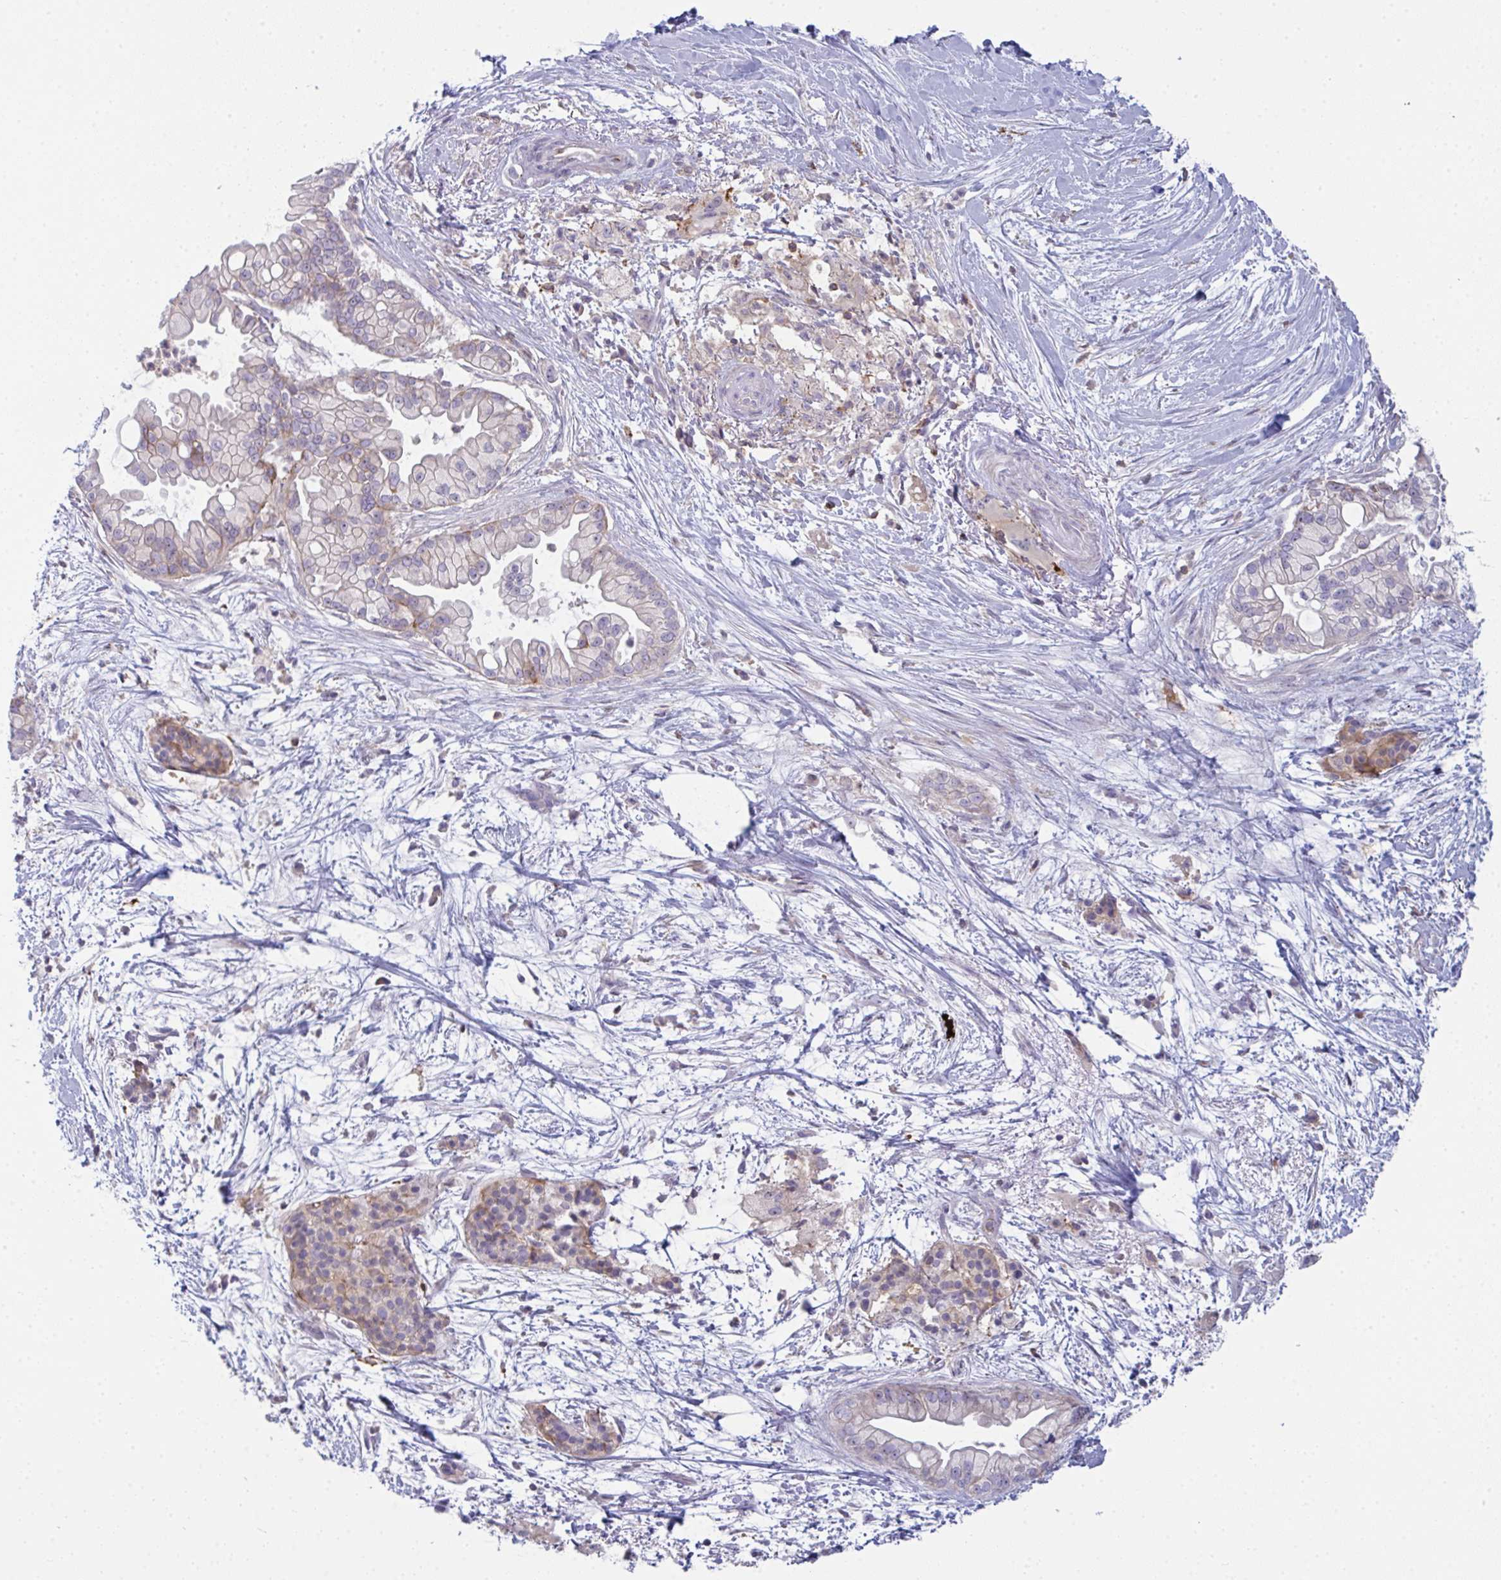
{"staining": {"intensity": "weak", "quantity": "<25%", "location": "cytoplasmic/membranous"}, "tissue": "pancreatic cancer", "cell_type": "Tumor cells", "image_type": "cancer", "snomed": [{"axis": "morphology", "description": "Adenocarcinoma, NOS"}, {"axis": "topography", "description": "Pancreas"}], "caption": "Tumor cells are negative for brown protein staining in pancreatic cancer (adenocarcinoma).", "gene": "CD80", "patient": {"sex": "female", "age": 69}}